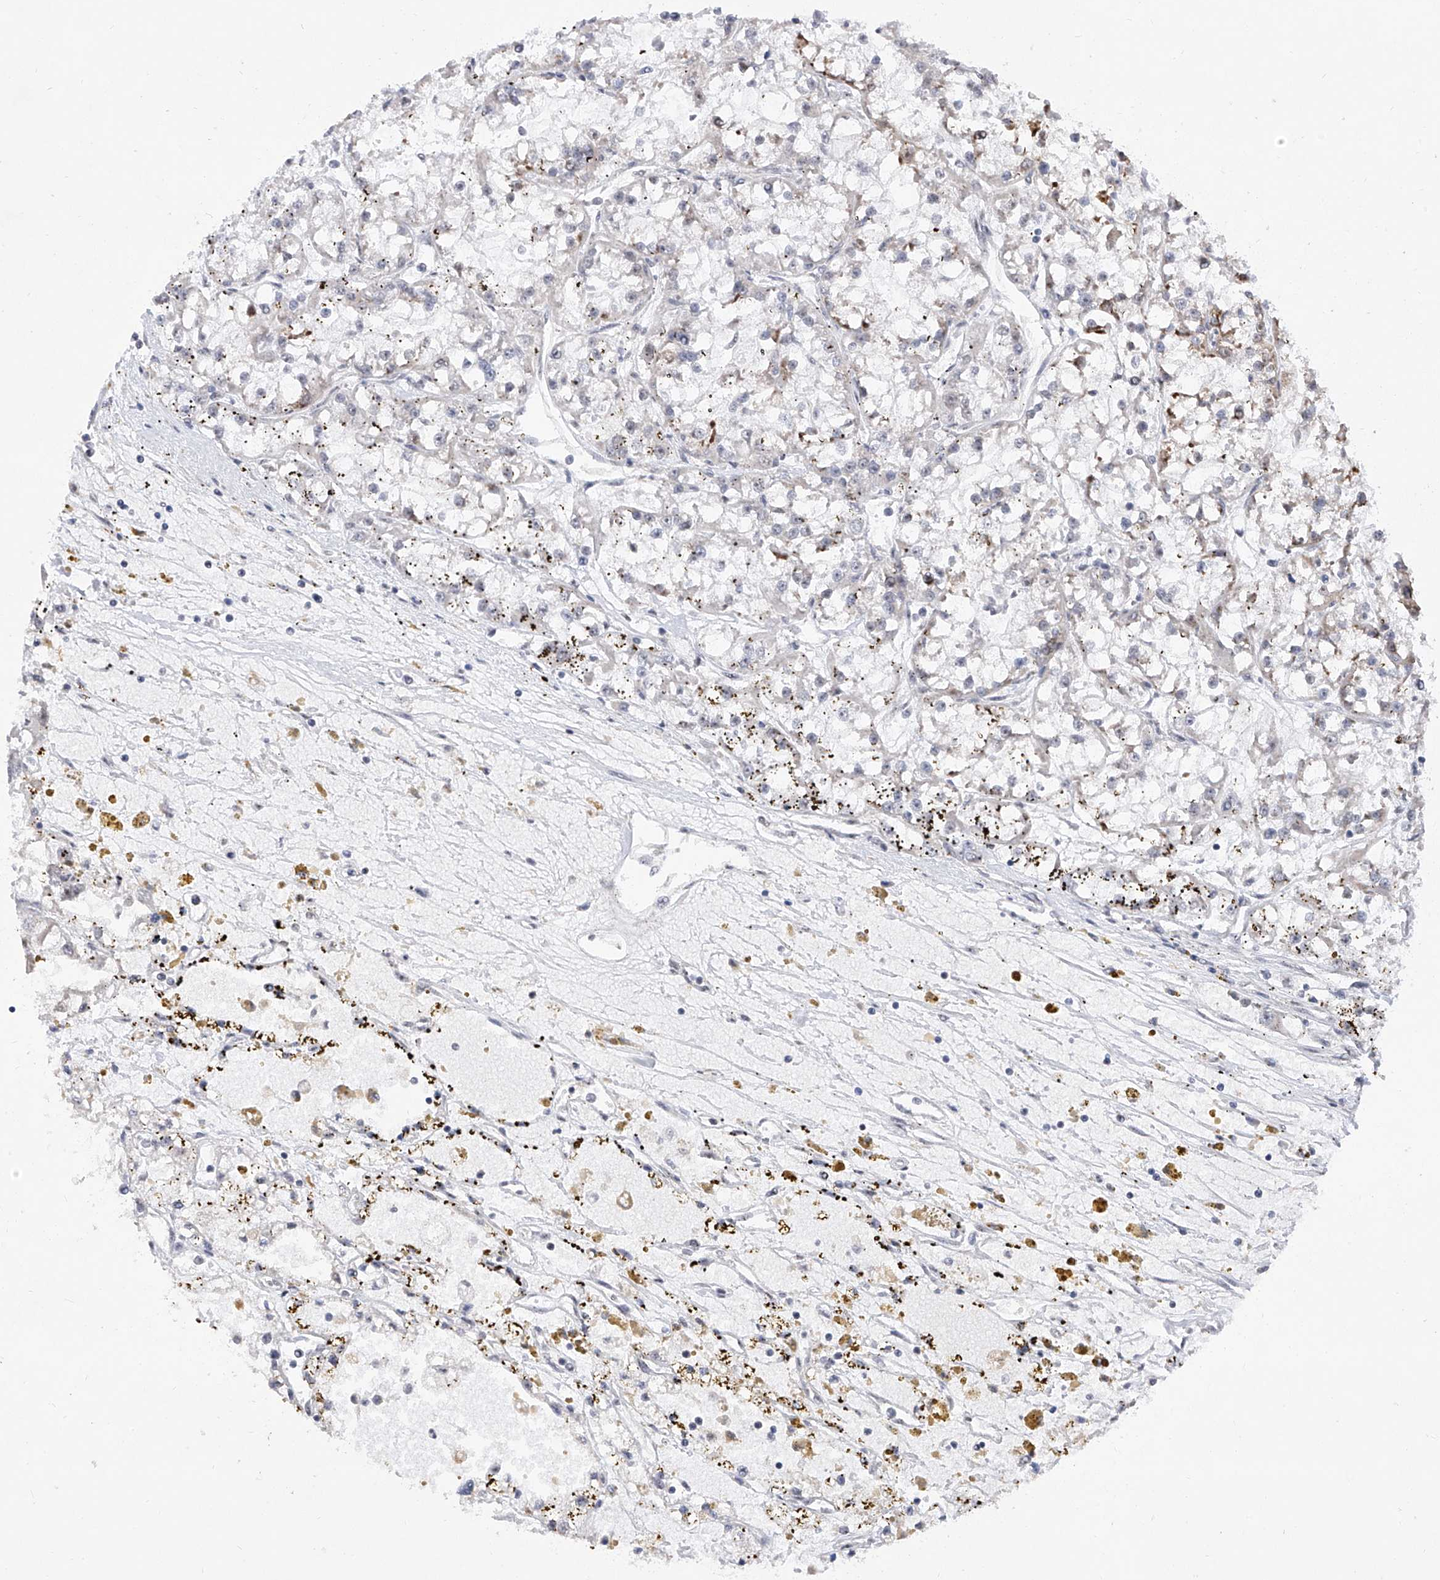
{"staining": {"intensity": "negative", "quantity": "none", "location": "none"}, "tissue": "renal cancer", "cell_type": "Tumor cells", "image_type": "cancer", "snomed": [{"axis": "morphology", "description": "Adenocarcinoma, NOS"}, {"axis": "topography", "description": "Kidney"}], "caption": "High magnification brightfield microscopy of renal adenocarcinoma stained with DAB (3,3'-diaminobenzidine) (brown) and counterstained with hematoxylin (blue): tumor cells show no significant positivity.", "gene": "RAD54L", "patient": {"sex": "female", "age": 52}}